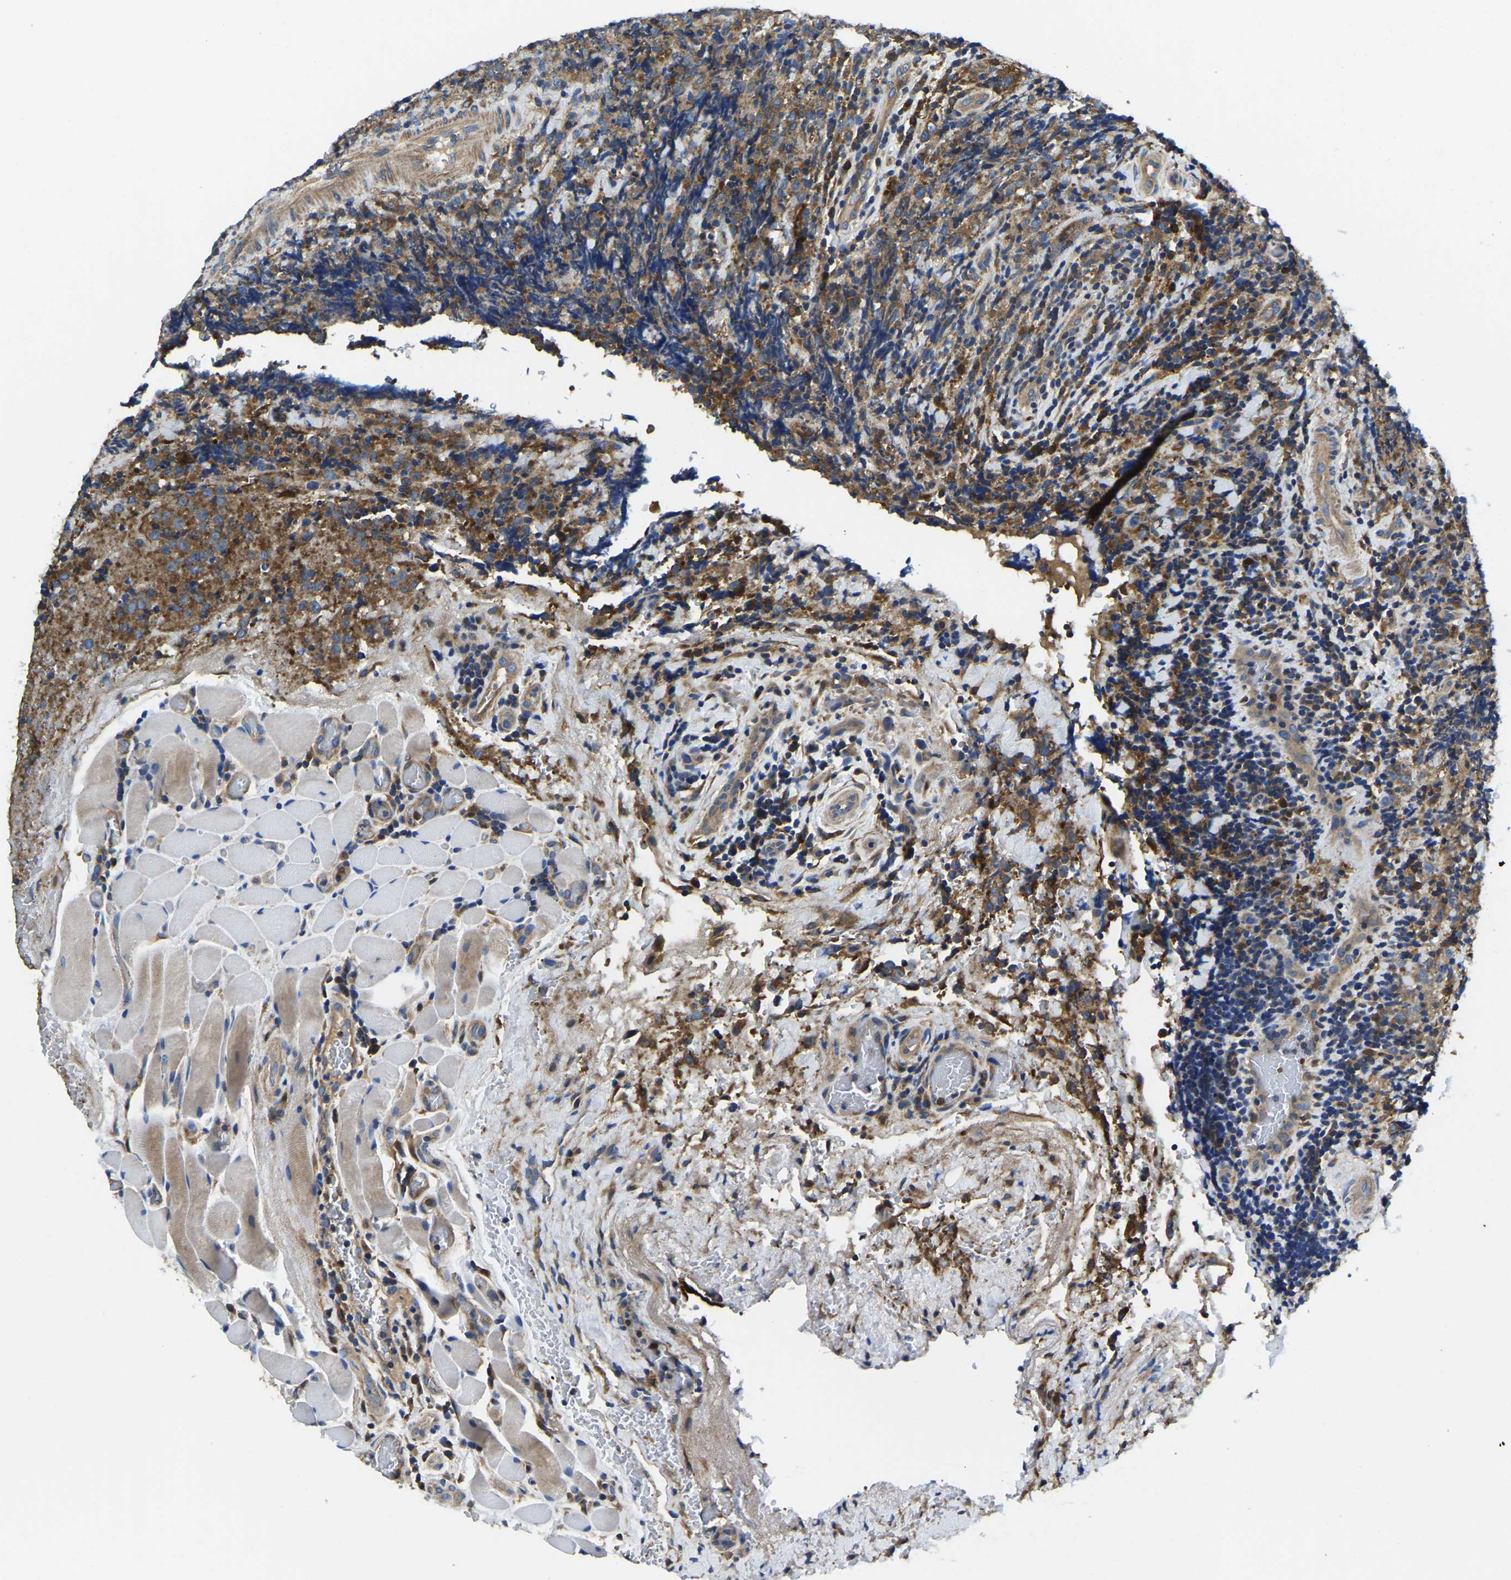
{"staining": {"intensity": "moderate", "quantity": ">75%", "location": "cytoplasmic/membranous"}, "tissue": "lymphoma", "cell_type": "Tumor cells", "image_type": "cancer", "snomed": [{"axis": "morphology", "description": "Malignant lymphoma, non-Hodgkin's type, High grade"}, {"axis": "topography", "description": "Tonsil"}], "caption": "IHC (DAB) staining of lymphoma shows moderate cytoplasmic/membranous protein staining in approximately >75% of tumor cells. Using DAB (brown) and hematoxylin (blue) stains, captured at high magnification using brightfield microscopy.", "gene": "STAT2", "patient": {"sex": "female", "age": 36}}